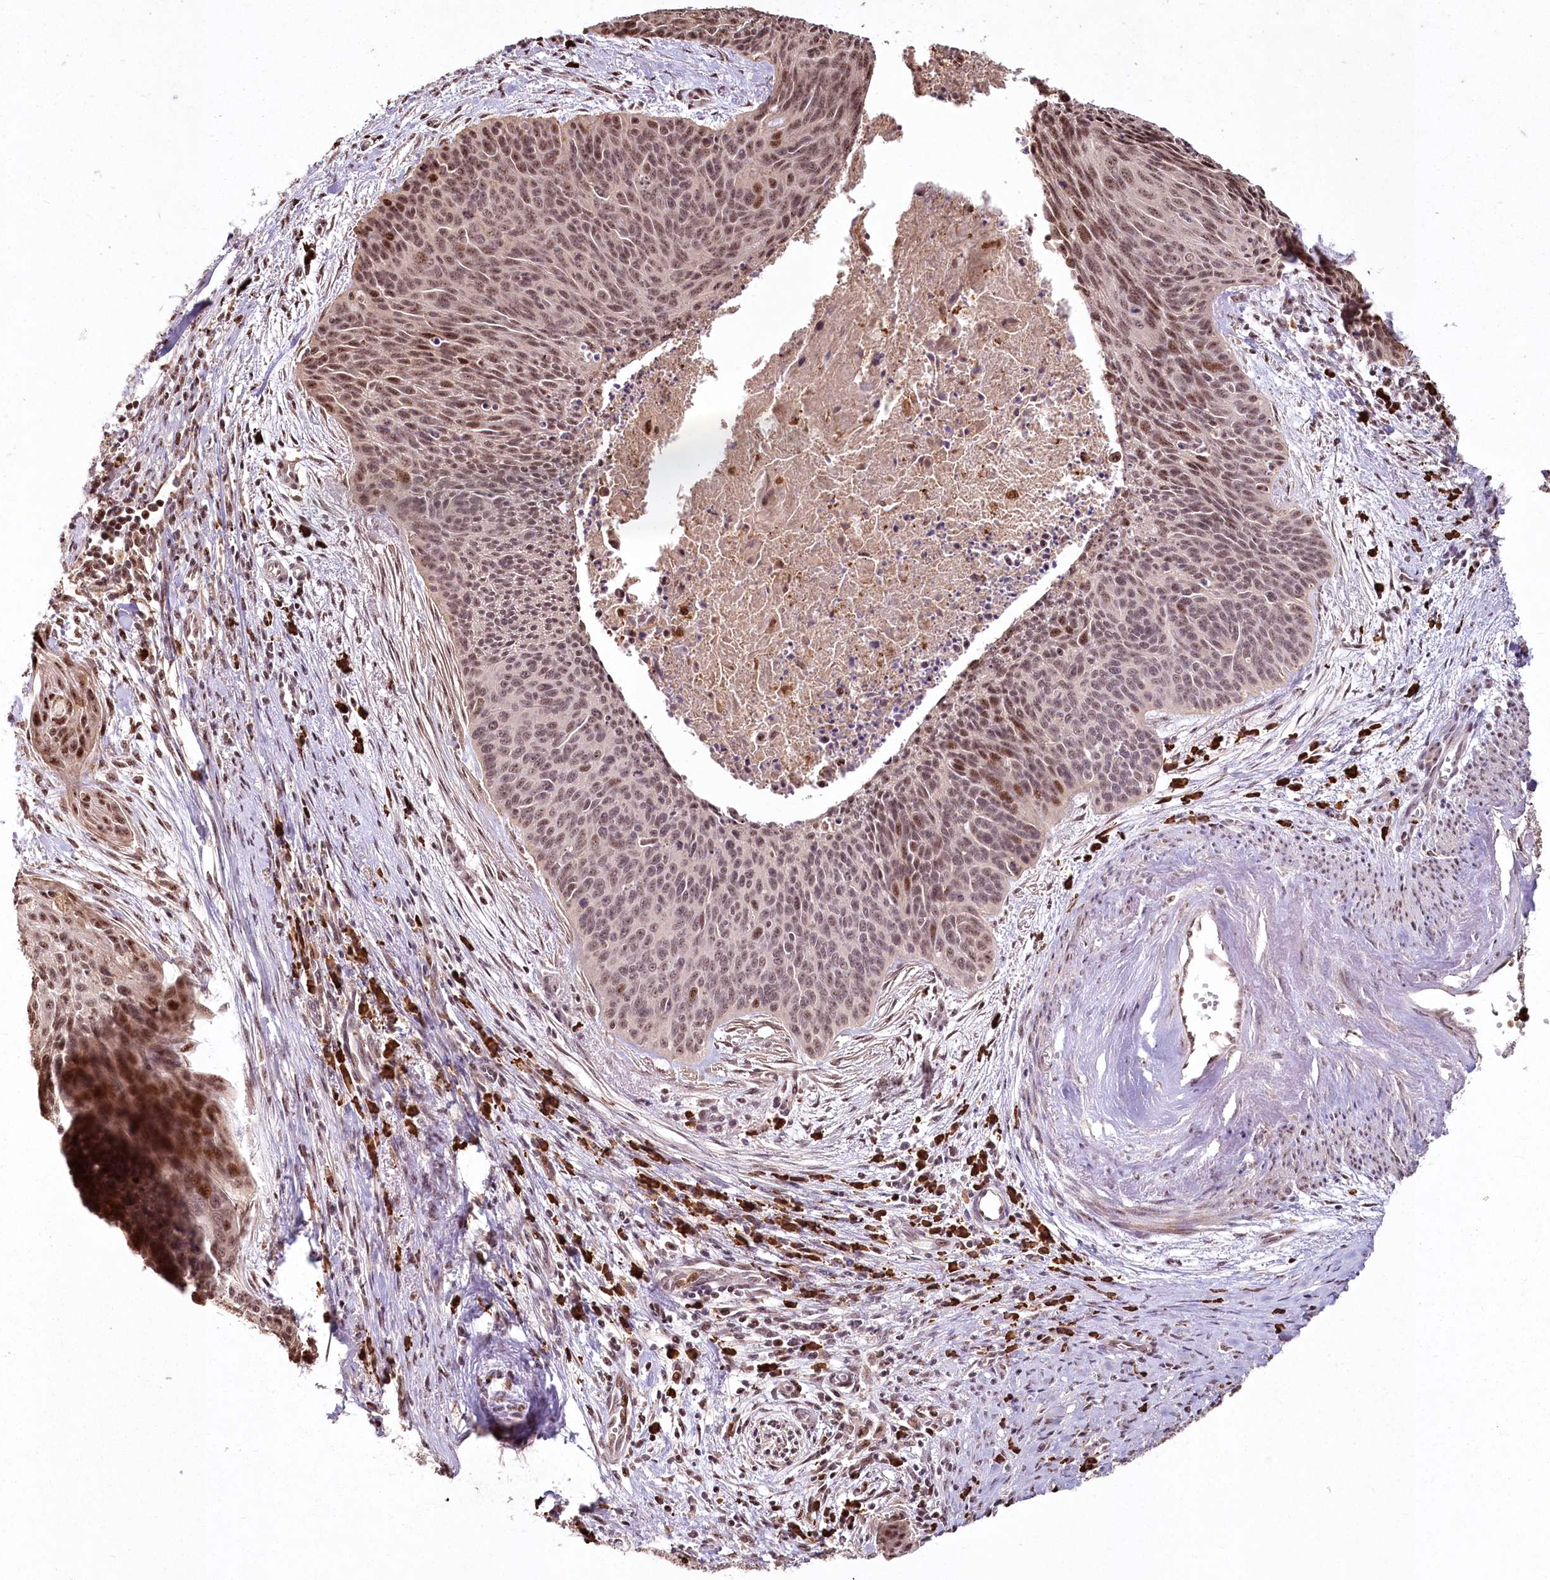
{"staining": {"intensity": "weak", "quantity": ">75%", "location": "nuclear"}, "tissue": "cervical cancer", "cell_type": "Tumor cells", "image_type": "cancer", "snomed": [{"axis": "morphology", "description": "Squamous cell carcinoma, NOS"}, {"axis": "topography", "description": "Cervix"}], "caption": "Immunohistochemical staining of cervical cancer reveals low levels of weak nuclear protein positivity in about >75% of tumor cells.", "gene": "PYROXD1", "patient": {"sex": "female", "age": 55}}